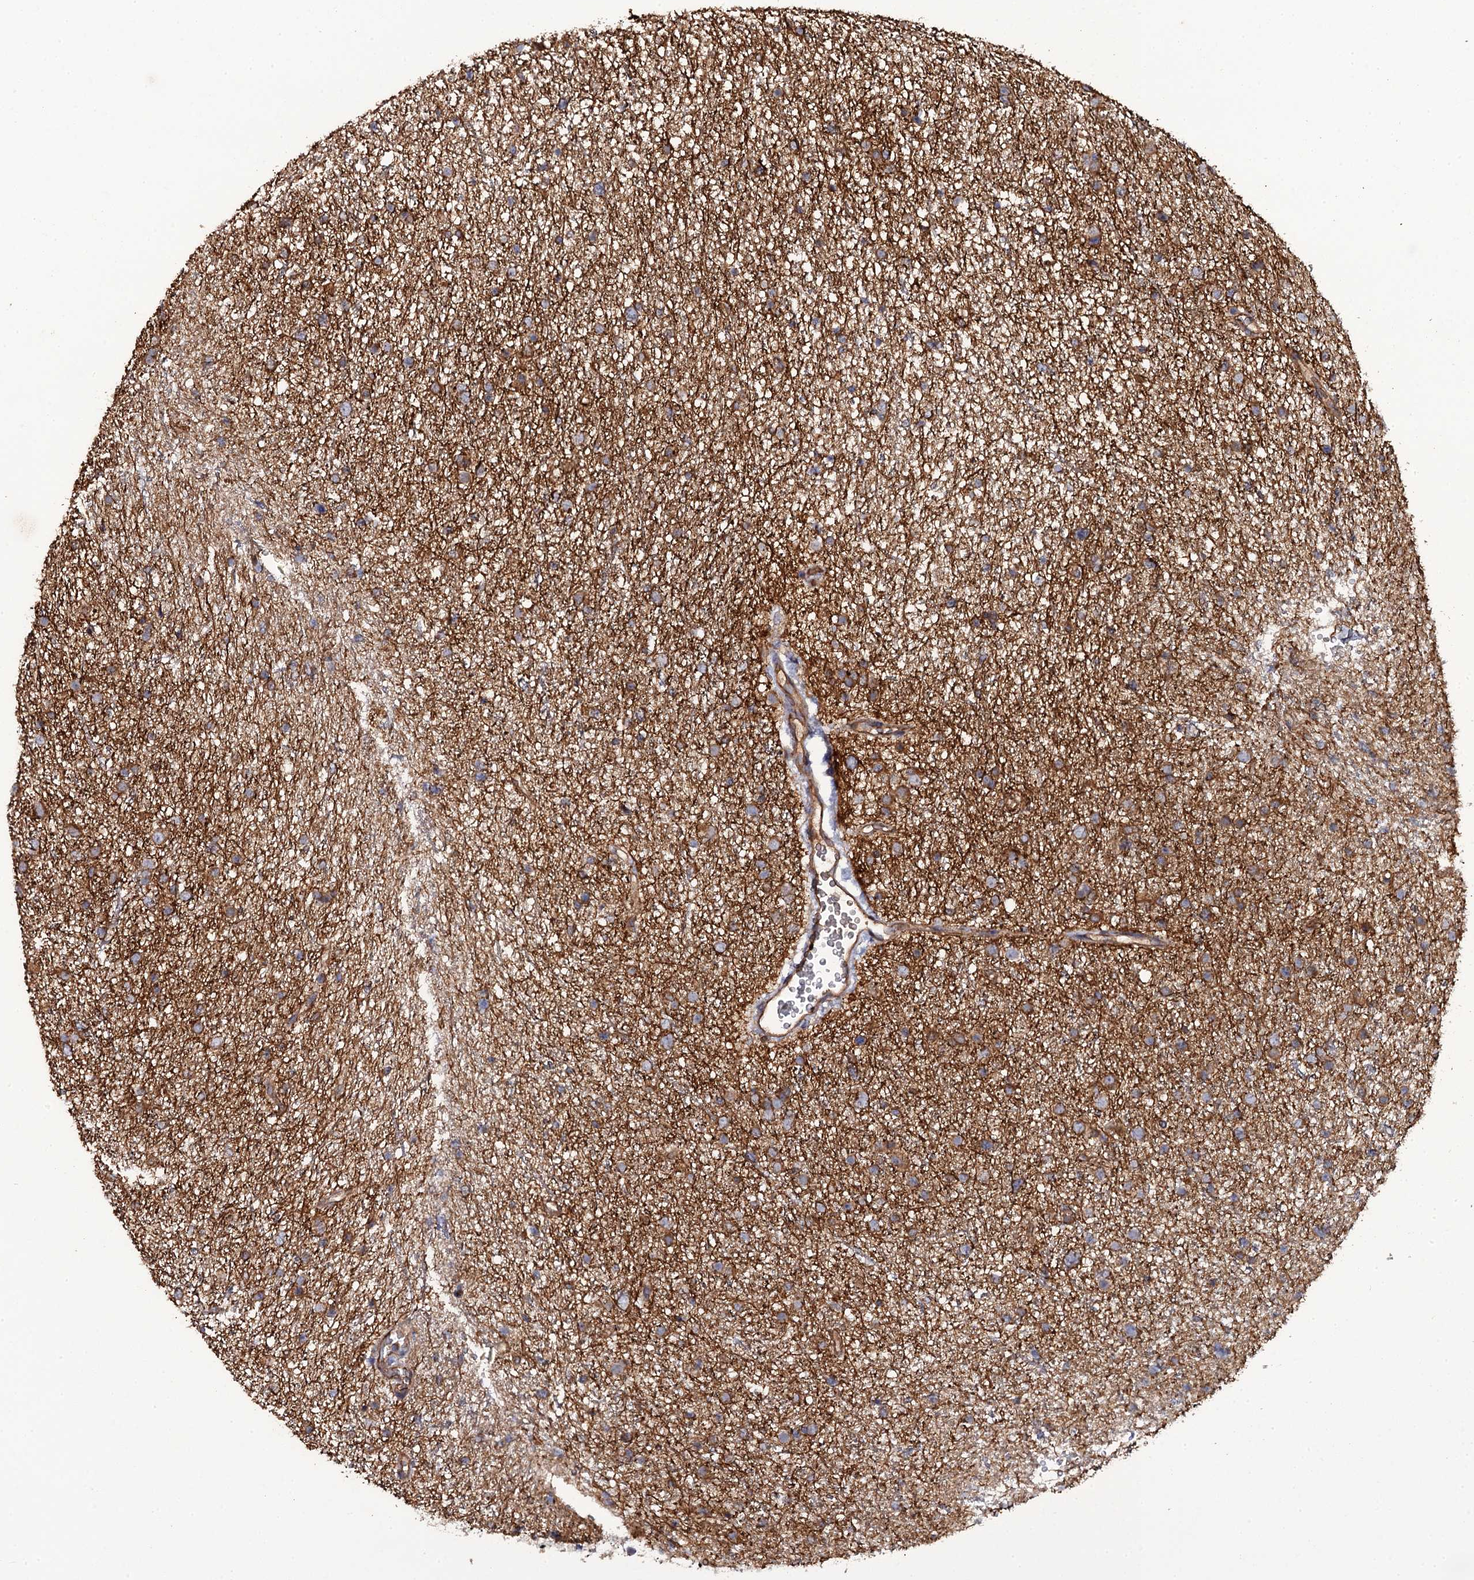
{"staining": {"intensity": "moderate", "quantity": ">75%", "location": "cytoplasmic/membranous"}, "tissue": "glioma", "cell_type": "Tumor cells", "image_type": "cancer", "snomed": [{"axis": "morphology", "description": "Glioma, malignant, Low grade"}, {"axis": "topography", "description": "Cerebral cortex"}], "caption": "Glioma was stained to show a protein in brown. There is medium levels of moderate cytoplasmic/membranous expression in about >75% of tumor cells.", "gene": "TTC23", "patient": {"sex": "female", "age": 39}}